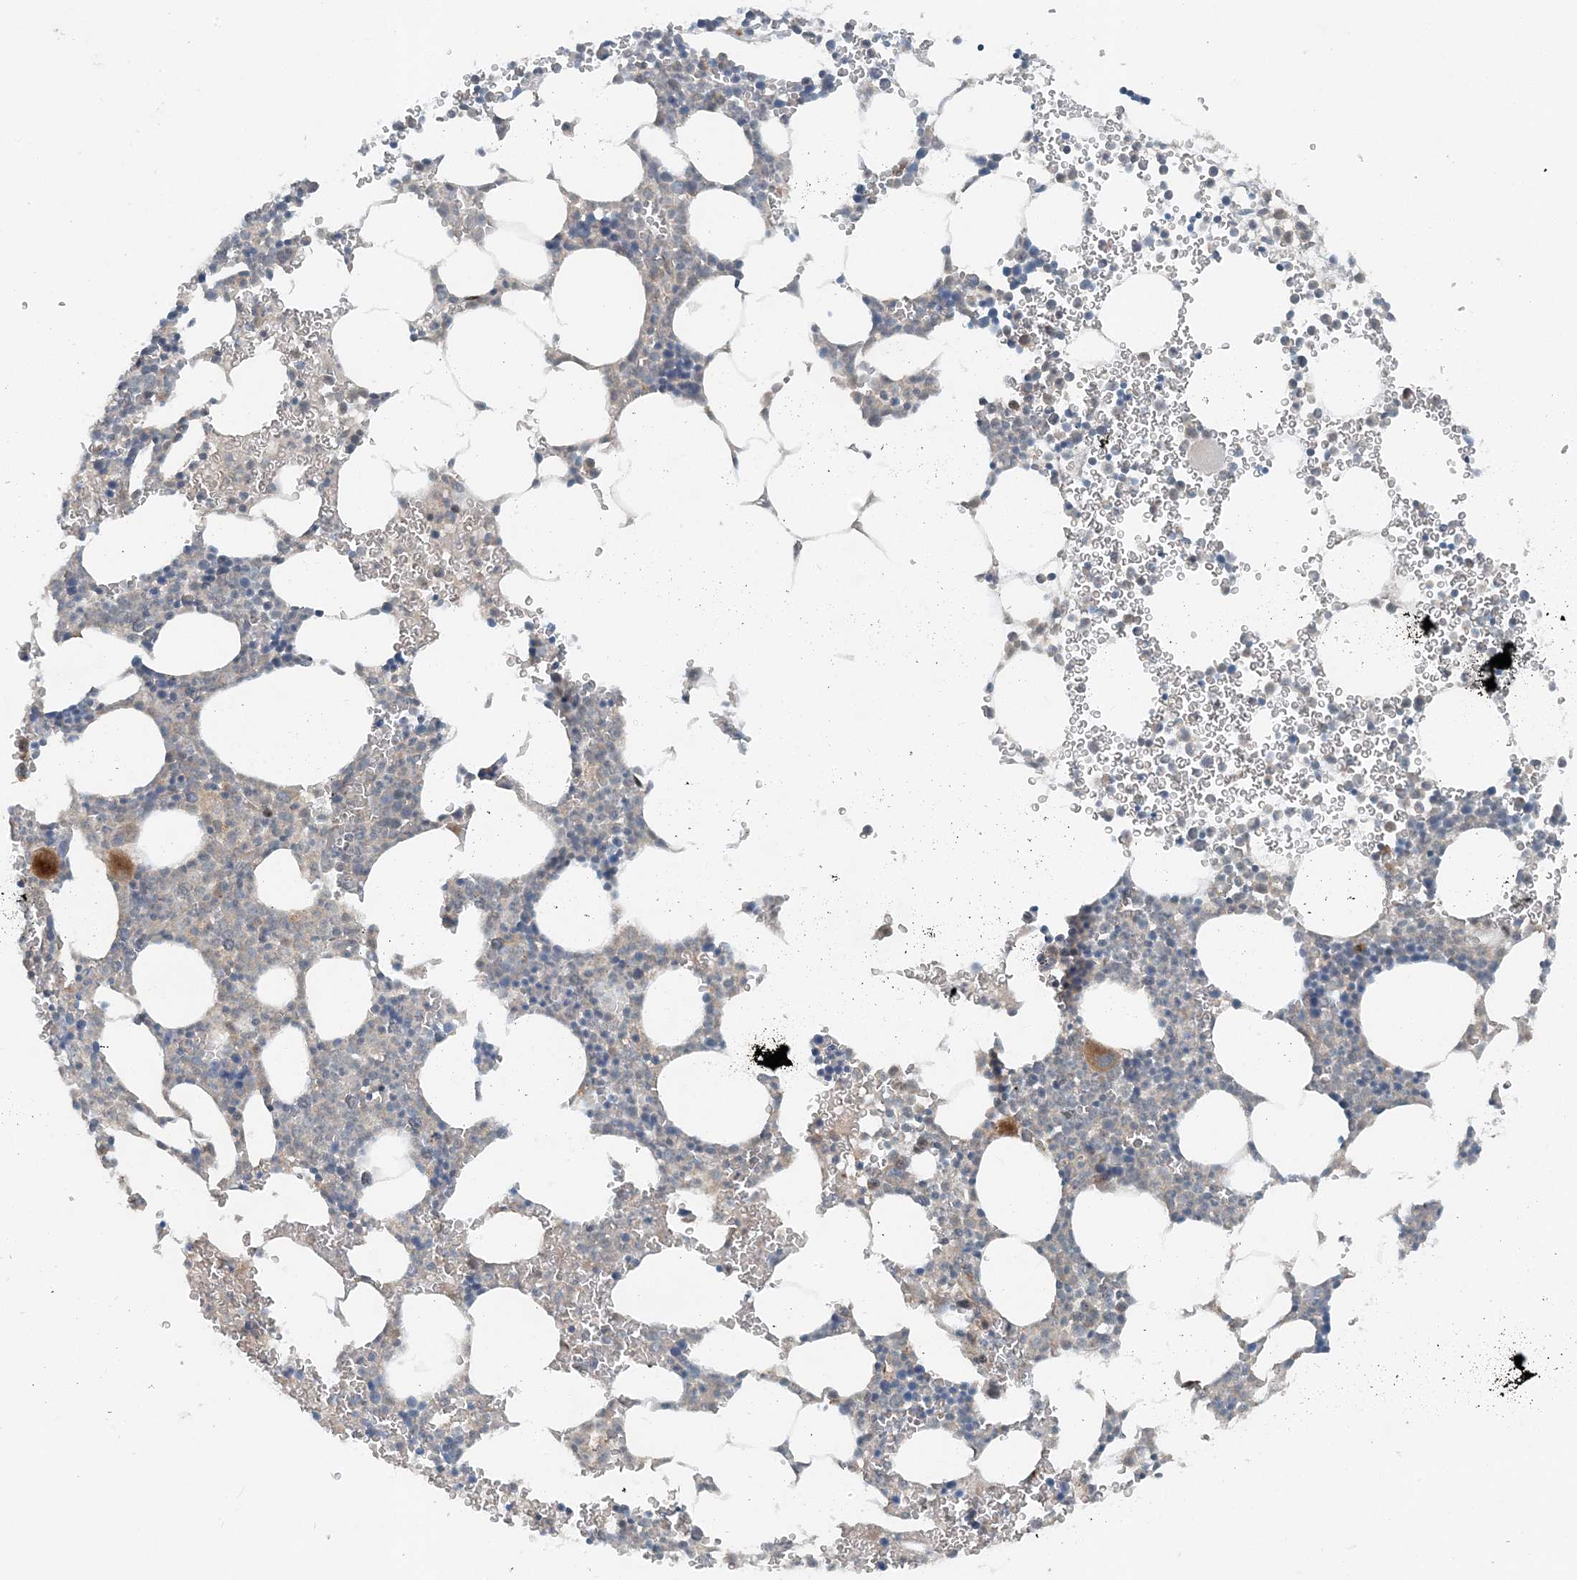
{"staining": {"intensity": "moderate", "quantity": "<25%", "location": "cytoplasmic/membranous"}, "tissue": "bone marrow", "cell_type": "Hematopoietic cells", "image_type": "normal", "snomed": [{"axis": "morphology", "description": "Normal tissue, NOS"}, {"axis": "topography", "description": "Bone marrow"}], "caption": "Immunohistochemistry (IHC) histopathology image of normal bone marrow: bone marrow stained using immunohistochemistry demonstrates low levels of moderate protein expression localized specifically in the cytoplasmic/membranous of hematopoietic cells, appearing as a cytoplasmic/membranous brown color.", "gene": "MITD1", "patient": {"sex": "female", "age": 78}}